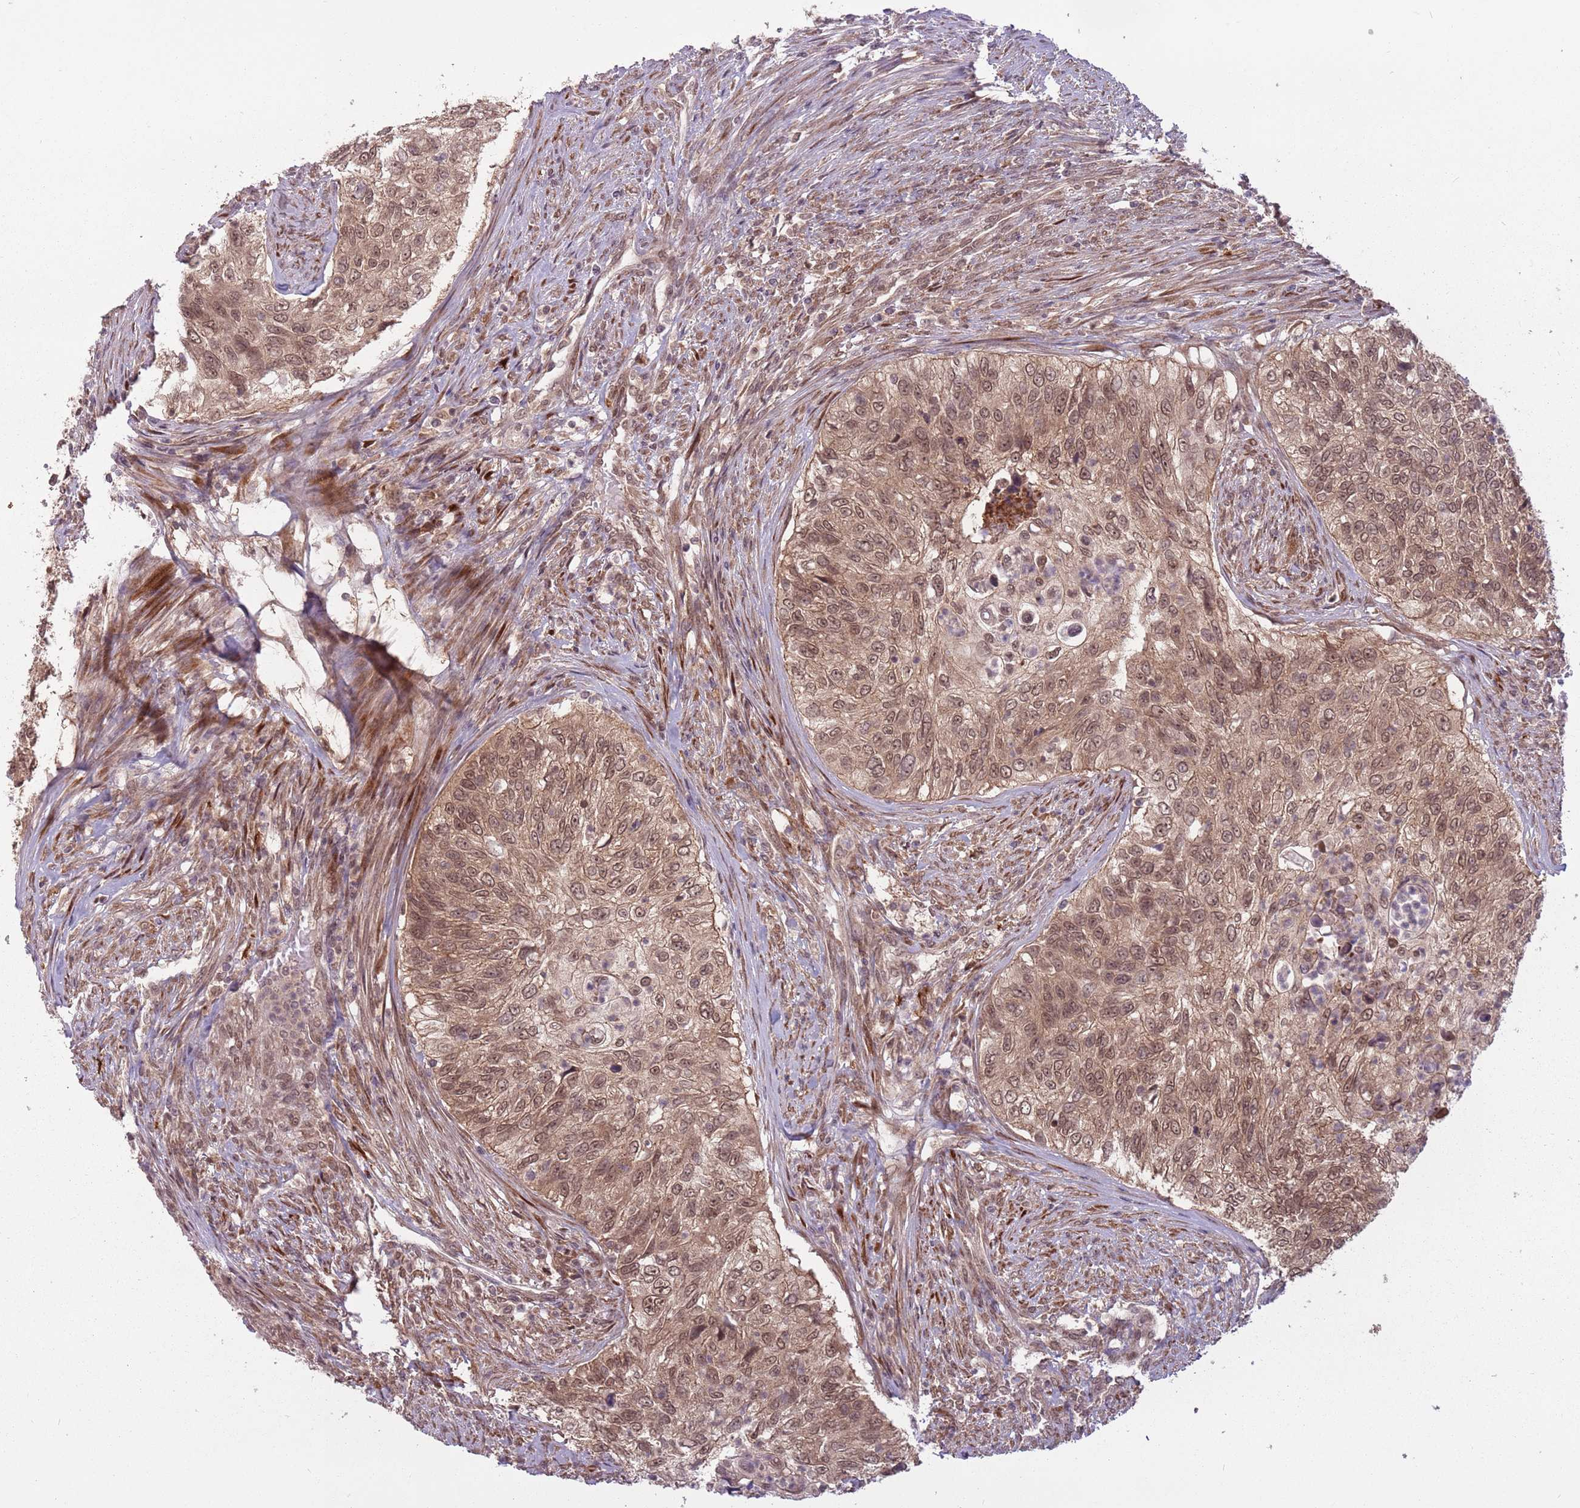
{"staining": {"intensity": "moderate", "quantity": ">75%", "location": "cytoplasmic/membranous,nuclear"}, "tissue": "urothelial cancer", "cell_type": "Tumor cells", "image_type": "cancer", "snomed": [{"axis": "morphology", "description": "Urothelial carcinoma, High grade"}, {"axis": "topography", "description": "Urinary bladder"}], "caption": "An image showing moderate cytoplasmic/membranous and nuclear staining in approximately >75% of tumor cells in high-grade urothelial carcinoma, as visualized by brown immunohistochemical staining.", "gene": "ADAMTS3", "patient": {"sex": "female", "age": 60}}